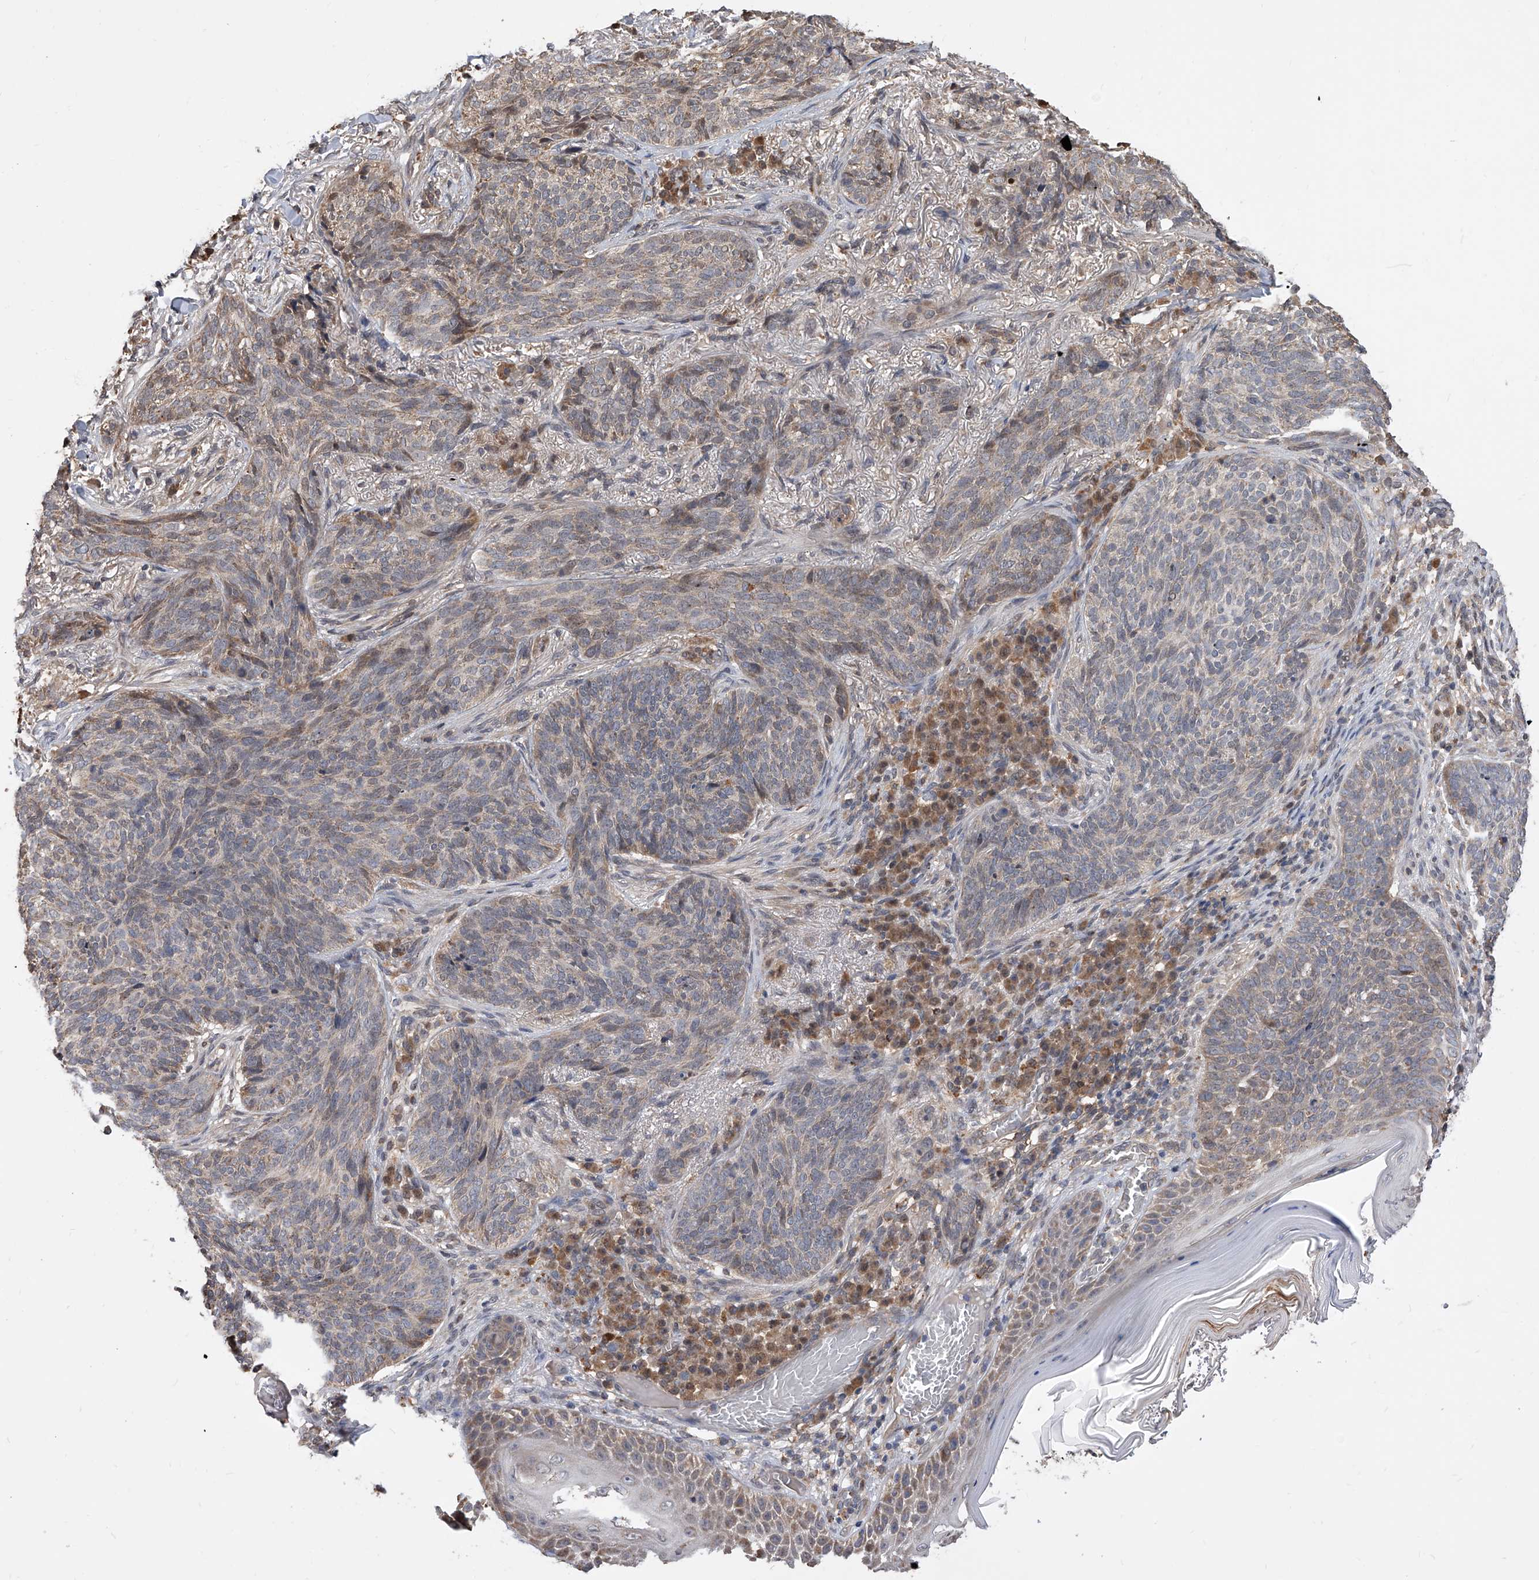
{"staining": {"intensity": "weak", "quantity": "25%-75%", "location": "cytoplasmic/membranous"}, "tissue": "skin cancer", "cell_type": "Tumor cells", "image_type": "cancer", "snomed": [{"axis": "morphology", "description": "Basal cell carcinoma"}, {"axis": "topography", "description": "Skin"}], "caption": "Protein staining reveals weak cytoplasmic/membranous positivity in approximately 25%-75% of tumor cells in skin cancer.", "gene": "GMDS", "patient": {"sex": "male", "age": 85}}